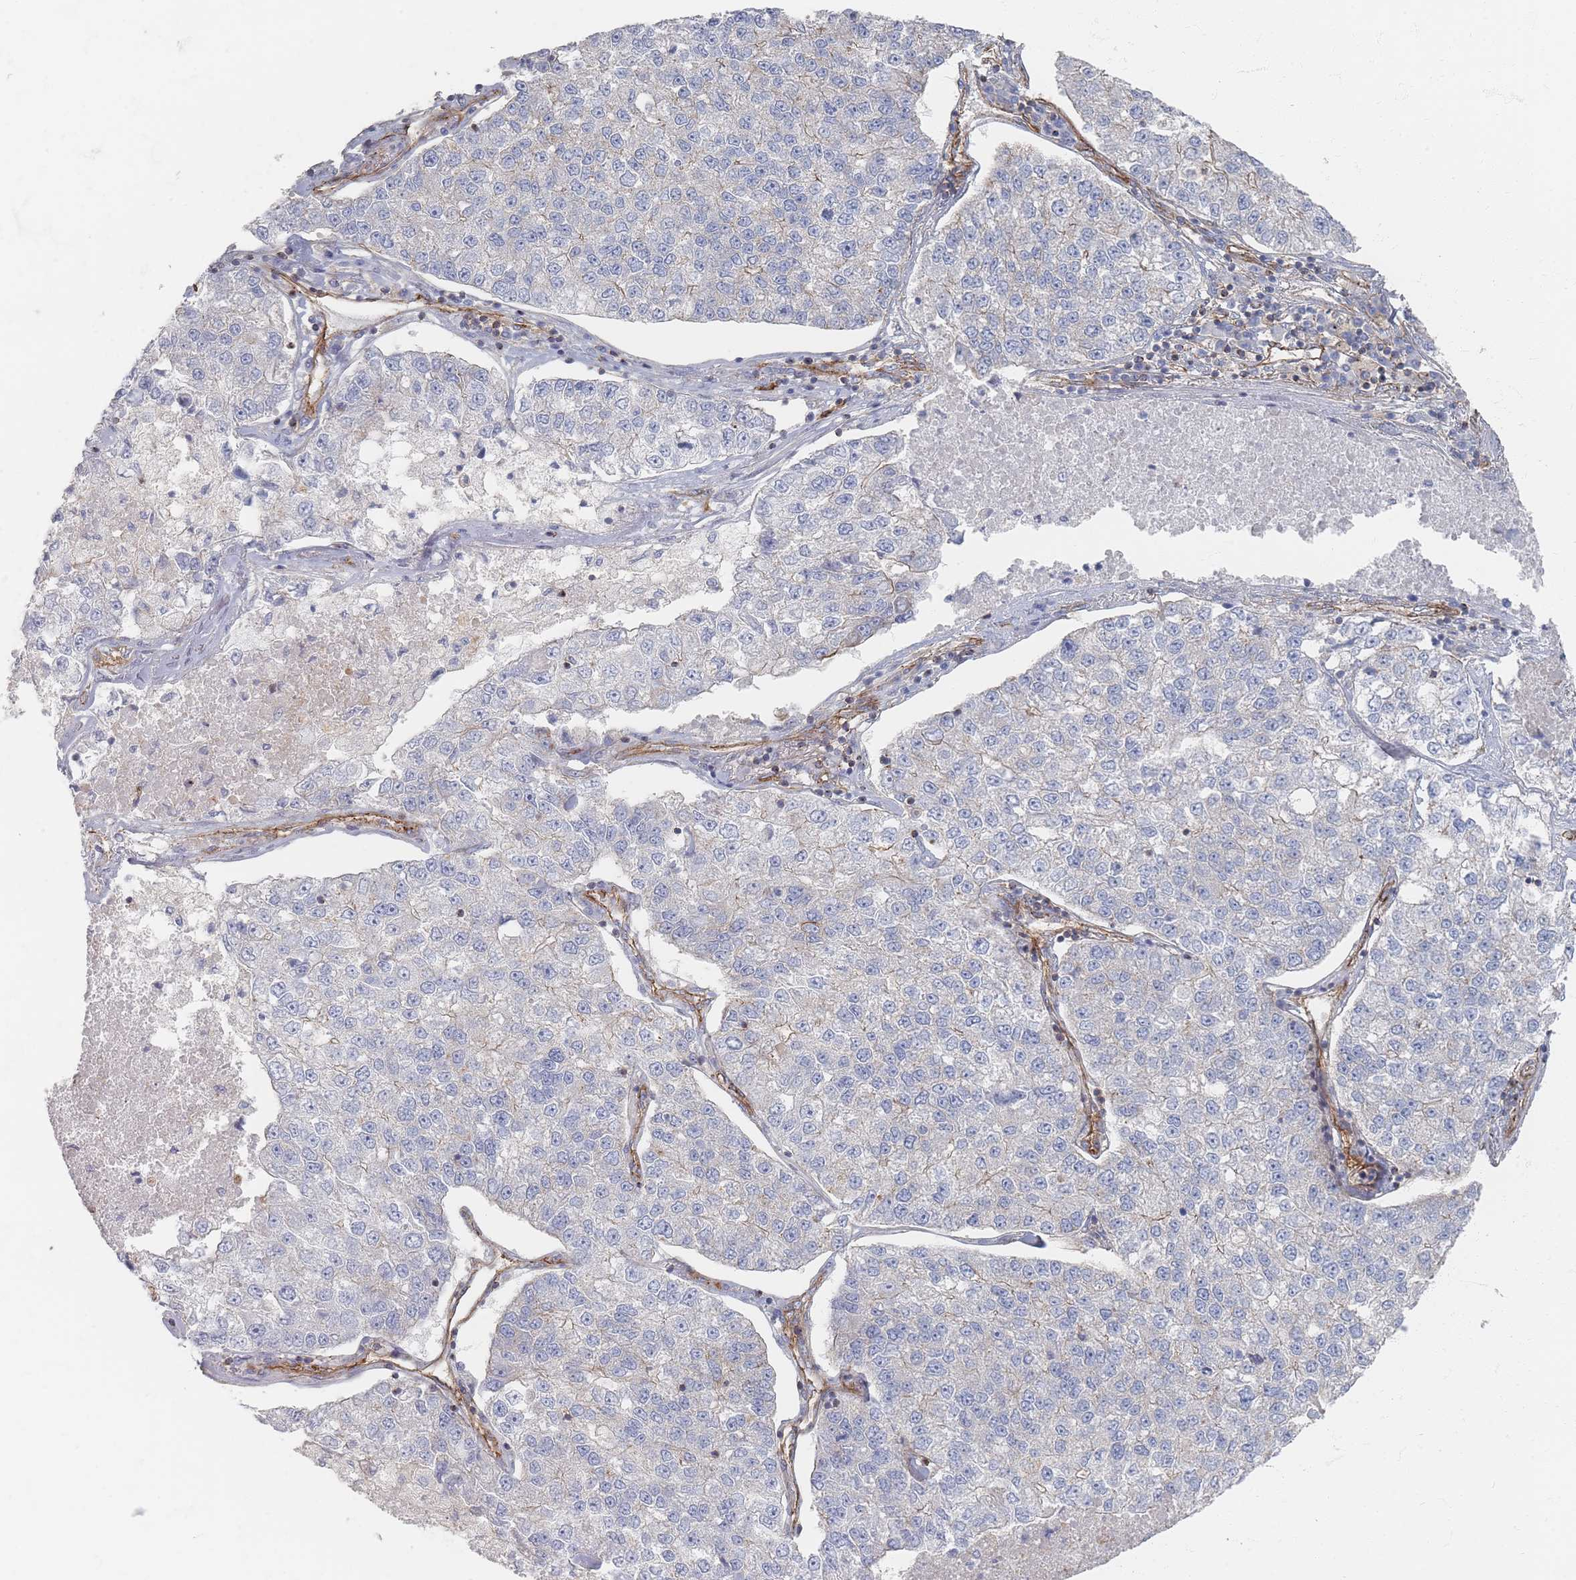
{"staining": {"intensity": "negative", "quantity": "none", "location": "none"}, "tissue": "lung cancer", "cell_type": "Tumor cells", "image_type": "cancer", "snomed": [{"axis": "morphology", "description": "Adenocarcinoma, NOS"}, {"axis": "topography", "description": "Lung"}], "caption": "Immunohistochemistry micrograph of human adenocarcinoma (lung) stained for a protein (brown), which displays no staining in tumor cells. (DAB immunohistochemistry visualized using brightfield microscopy, high magnification).", "gene": "GNB1", "patient": {"sex": "male", "age": 49}}